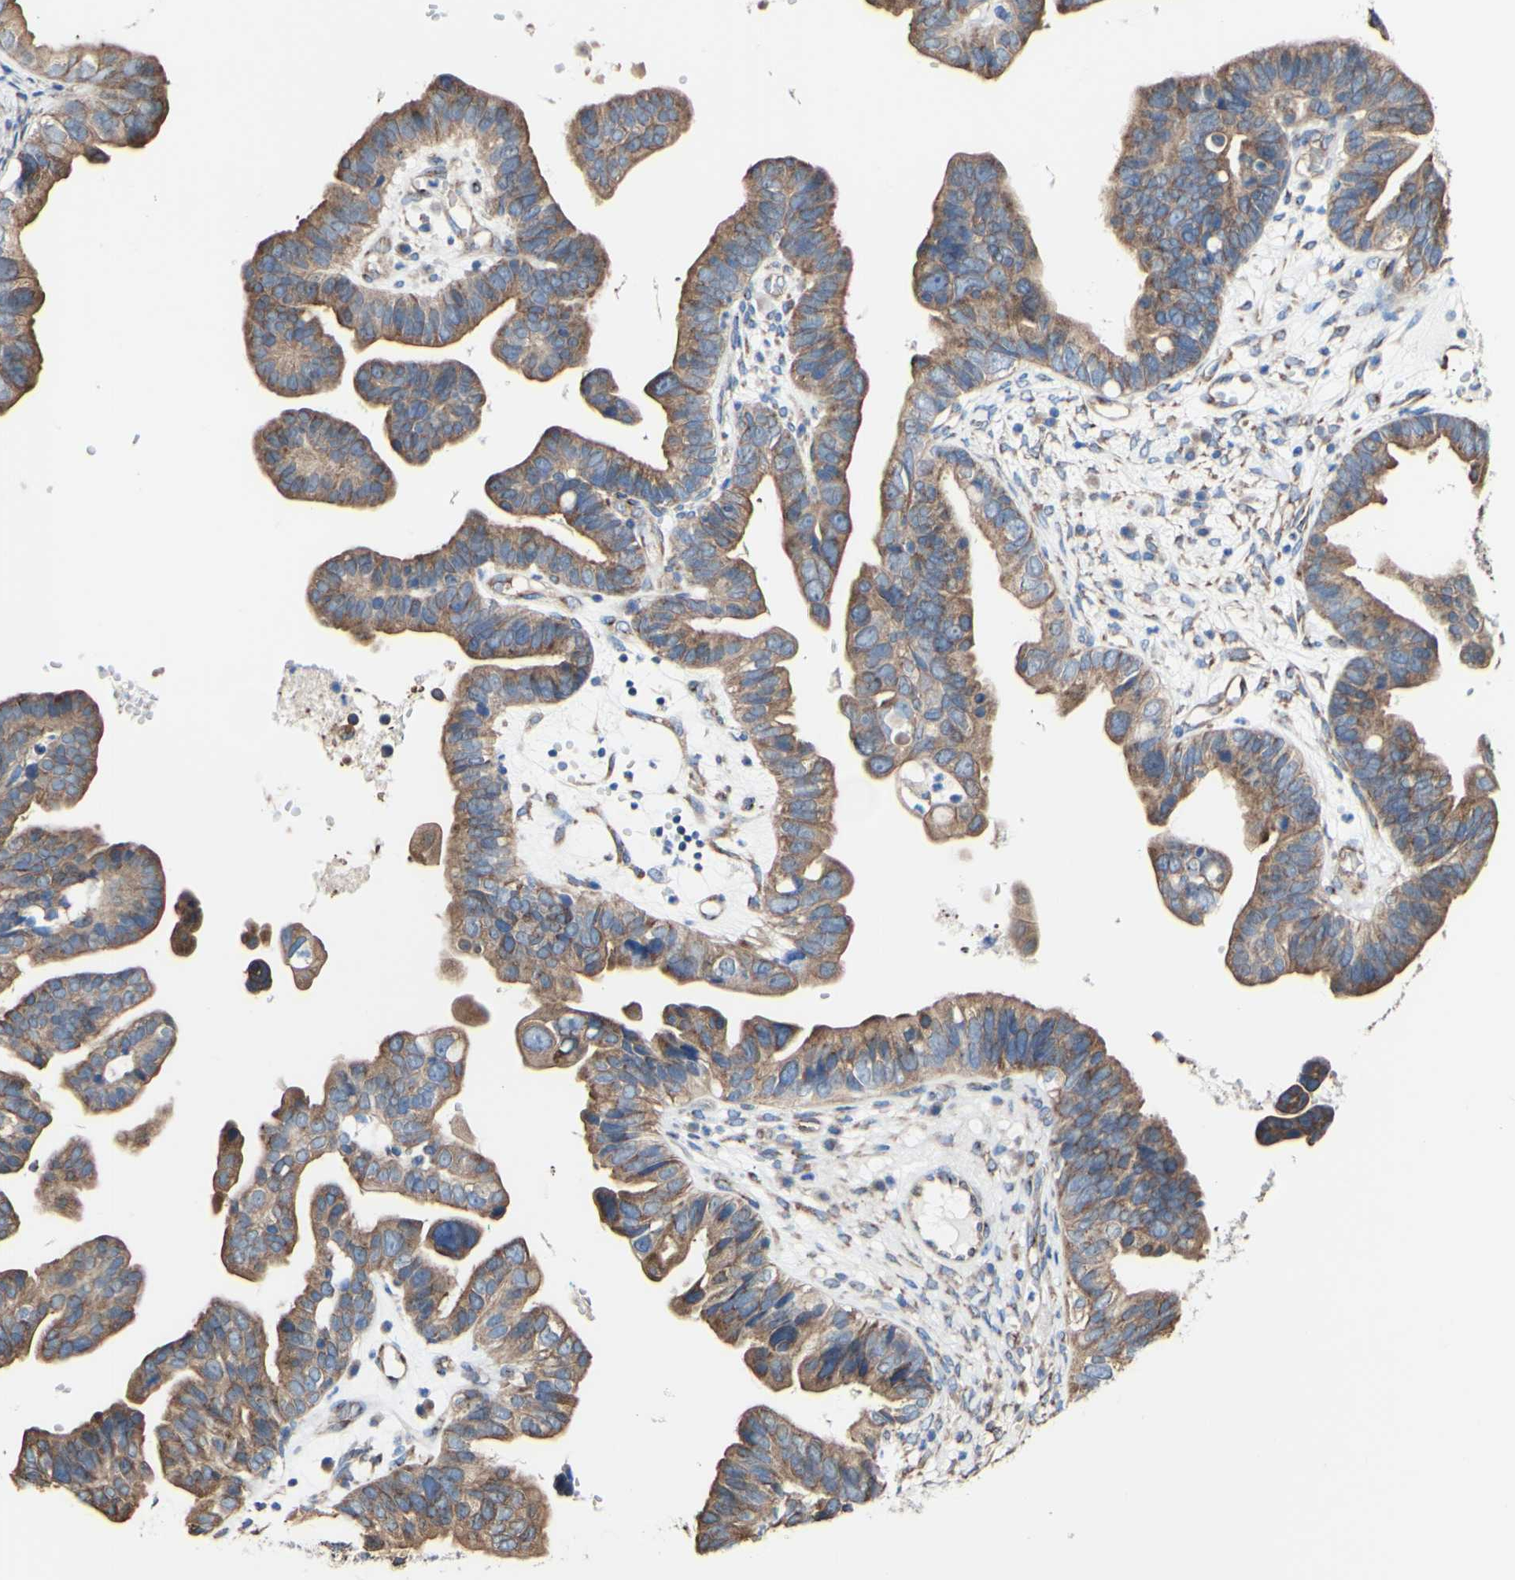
{"staining": {"intensity": "moderate", "quantity": ">75%", "location": "cytoplasmic/membranous"}, "tissue": "ovarian cancer", "cell_type": "Tumor cells", "image_type": "cancer", "snomed": [{"axis": "morphology", "description": "Cystadenocarcinoma, serous, NOS"}, {"axis": "topography", "description": "Ovary"}], "caption": "Immunohistochemical staining of ovarian cancer (serous cystadenocarcinoma) exhibits moderate cytoplasmic/membranous protein expression in approximately >75% of tumor cells. (DAB = brown stain, brightfield microscopy at high magnification).", "gene": "LRIG3", "patient": {"sex": "female", "age": 56}}